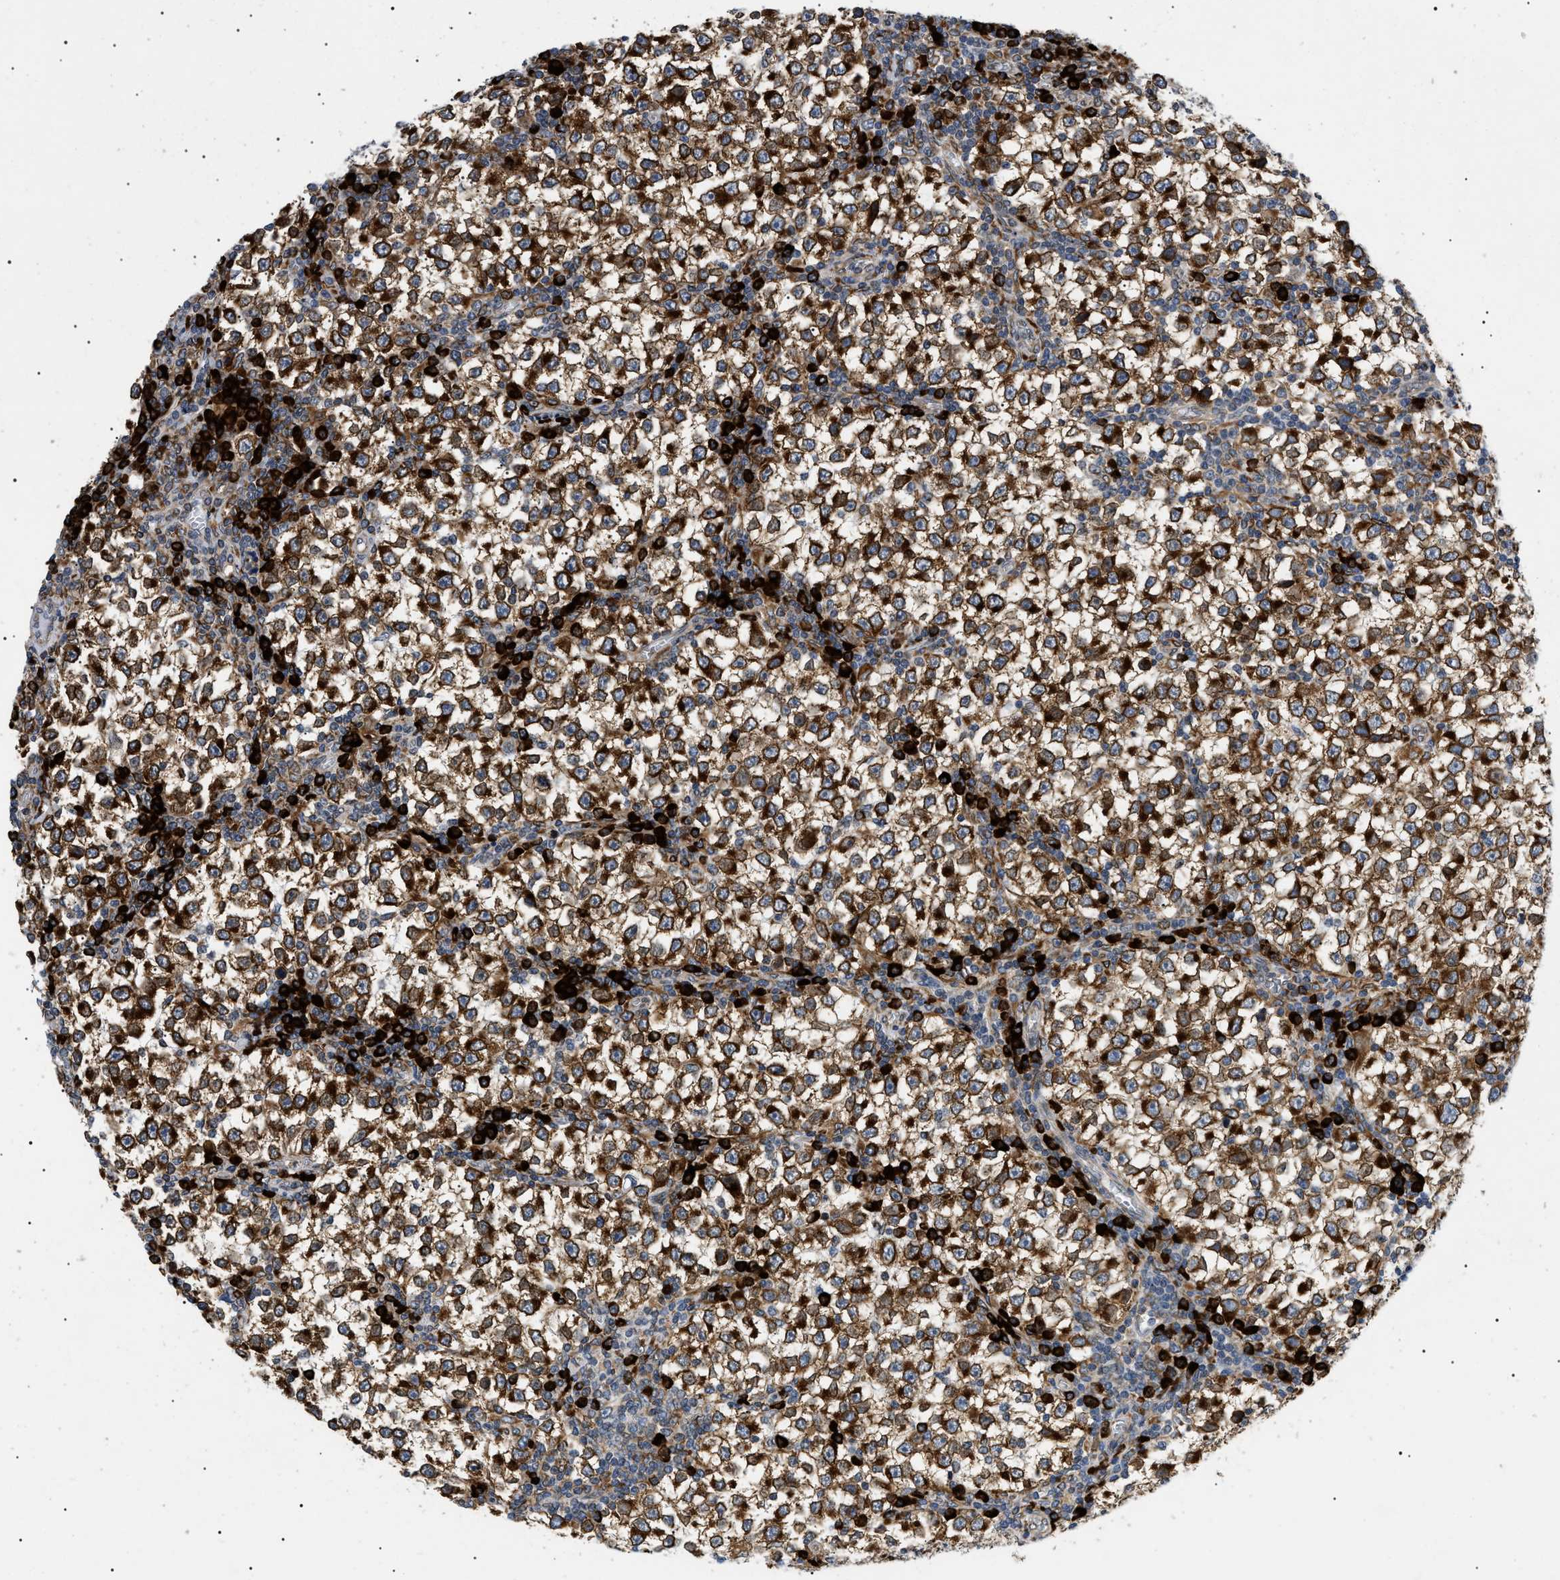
{"staining": {"intensity": "strong", "quantity": ">75%", "location": "cytoplasmic/membranous"}, "tissue": "testis cancer", "cell_type": "Tumor cells", "image_type": "cancer", "snomed": [{"axis": "morphology", "description": "Seminoma, NOS"}, {"axis": "topography", "description": "Testis"}], "caption": "Tumor cells display strong cytoplasmic/membranous positivity in approximately >75% of cells in seminoma (testis). (IHC, brightfield microscopy, high magnification).", "gene": "DERL1", "patient": {"sex": "male", "age": 65}}